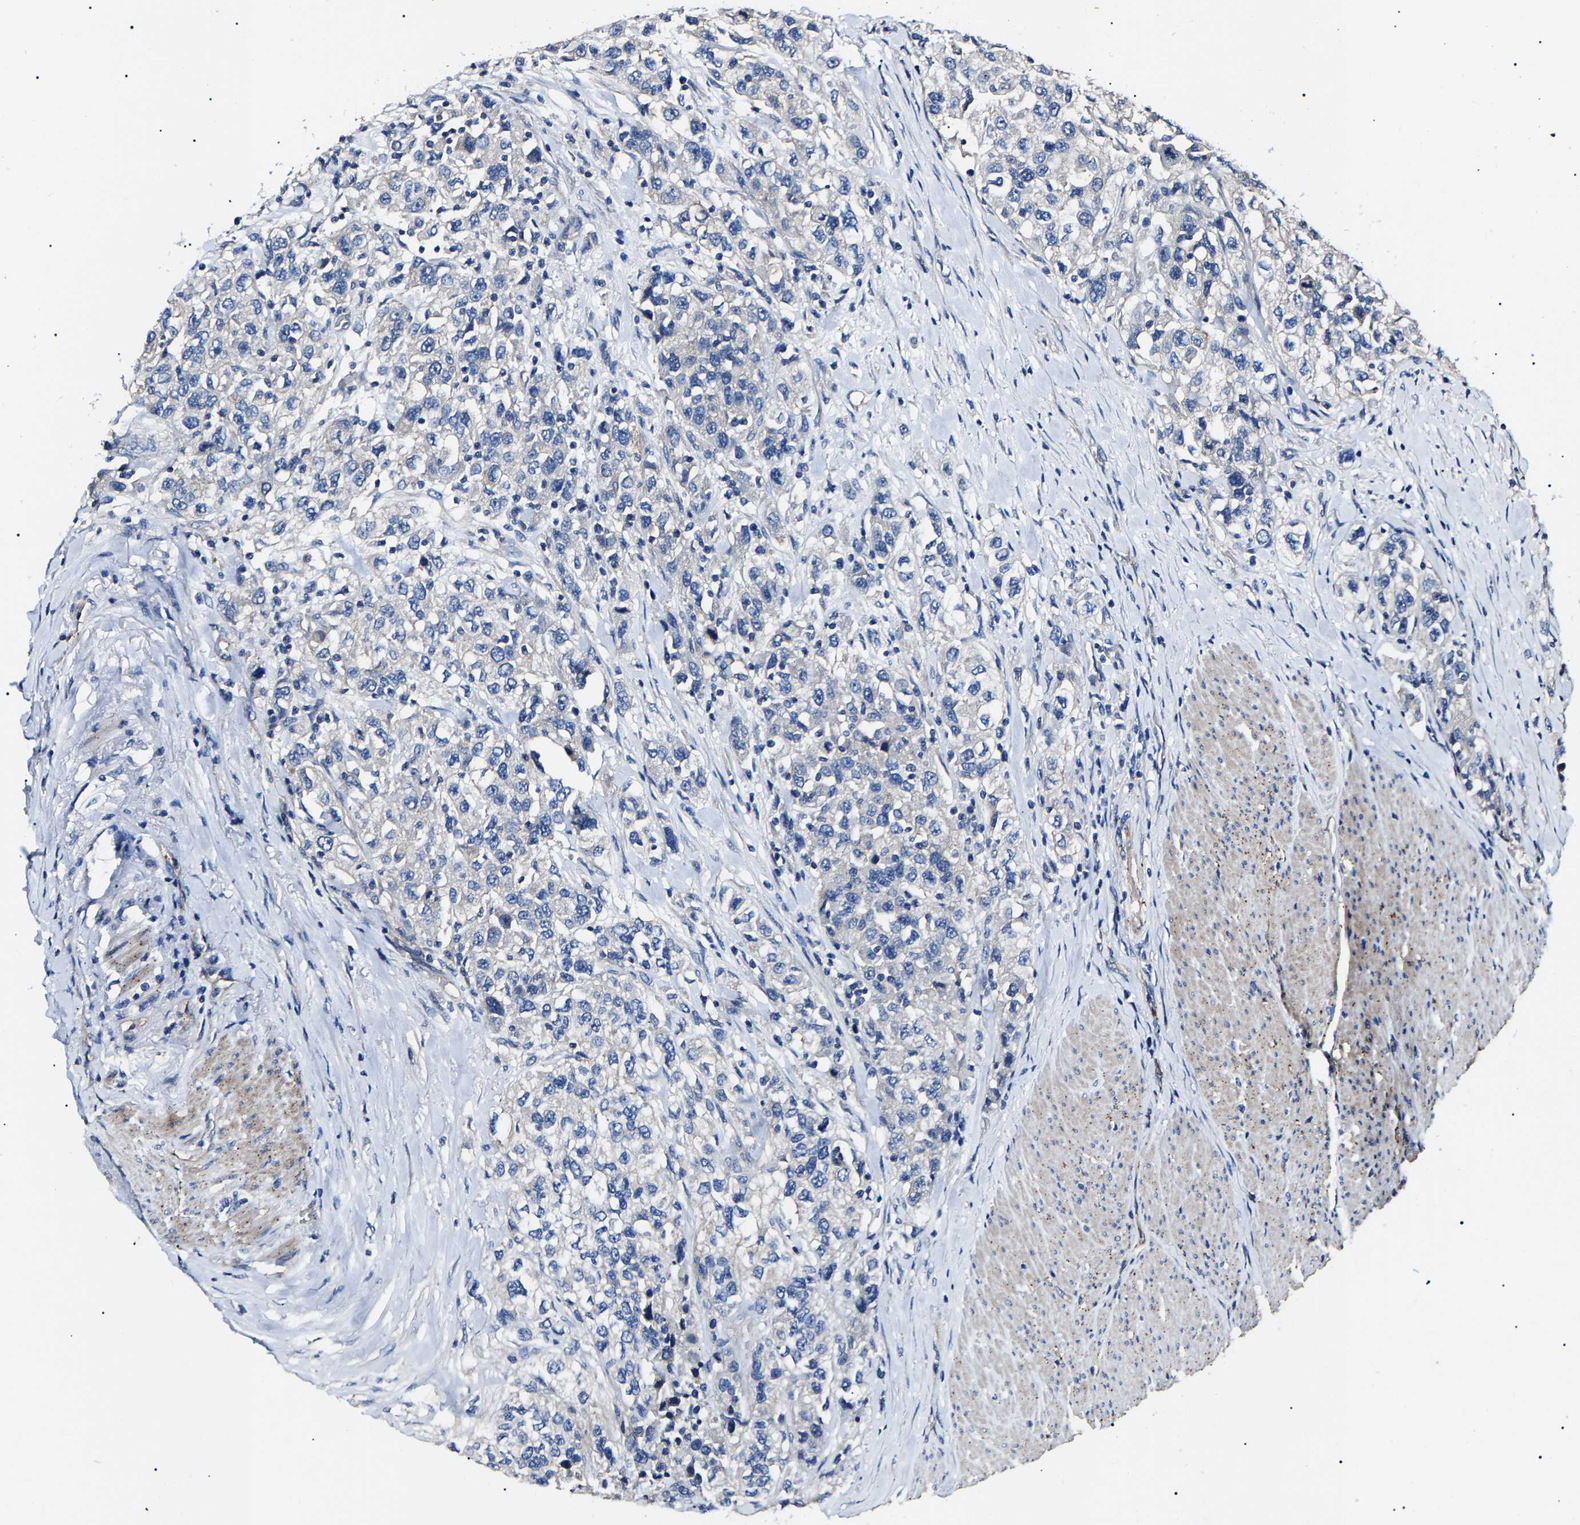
{"staining": {"intensity": "negative", "quantity": "none", "location": "none"}, "tissue": "urothelial cancer", "cell_type": "Tumor cells", "image_type": "cancer", "snomed": [{"axis": "morphology", "description": "Urothelial carcinoma, High grade"}, {"axis": "topography", "description": "Urinary bladder"}], "caption": "DAB (3,3'-diaminobenzidine) immunohistochemical staining of urothelial carcinoma (high-grade) exhibits no significant staining in tumor cells. (Brightfield microscopy of DAB immunohistochemistry at high magnification).", "gene": "KLHL42", "patient": {"sex": "female", "age": 80}}